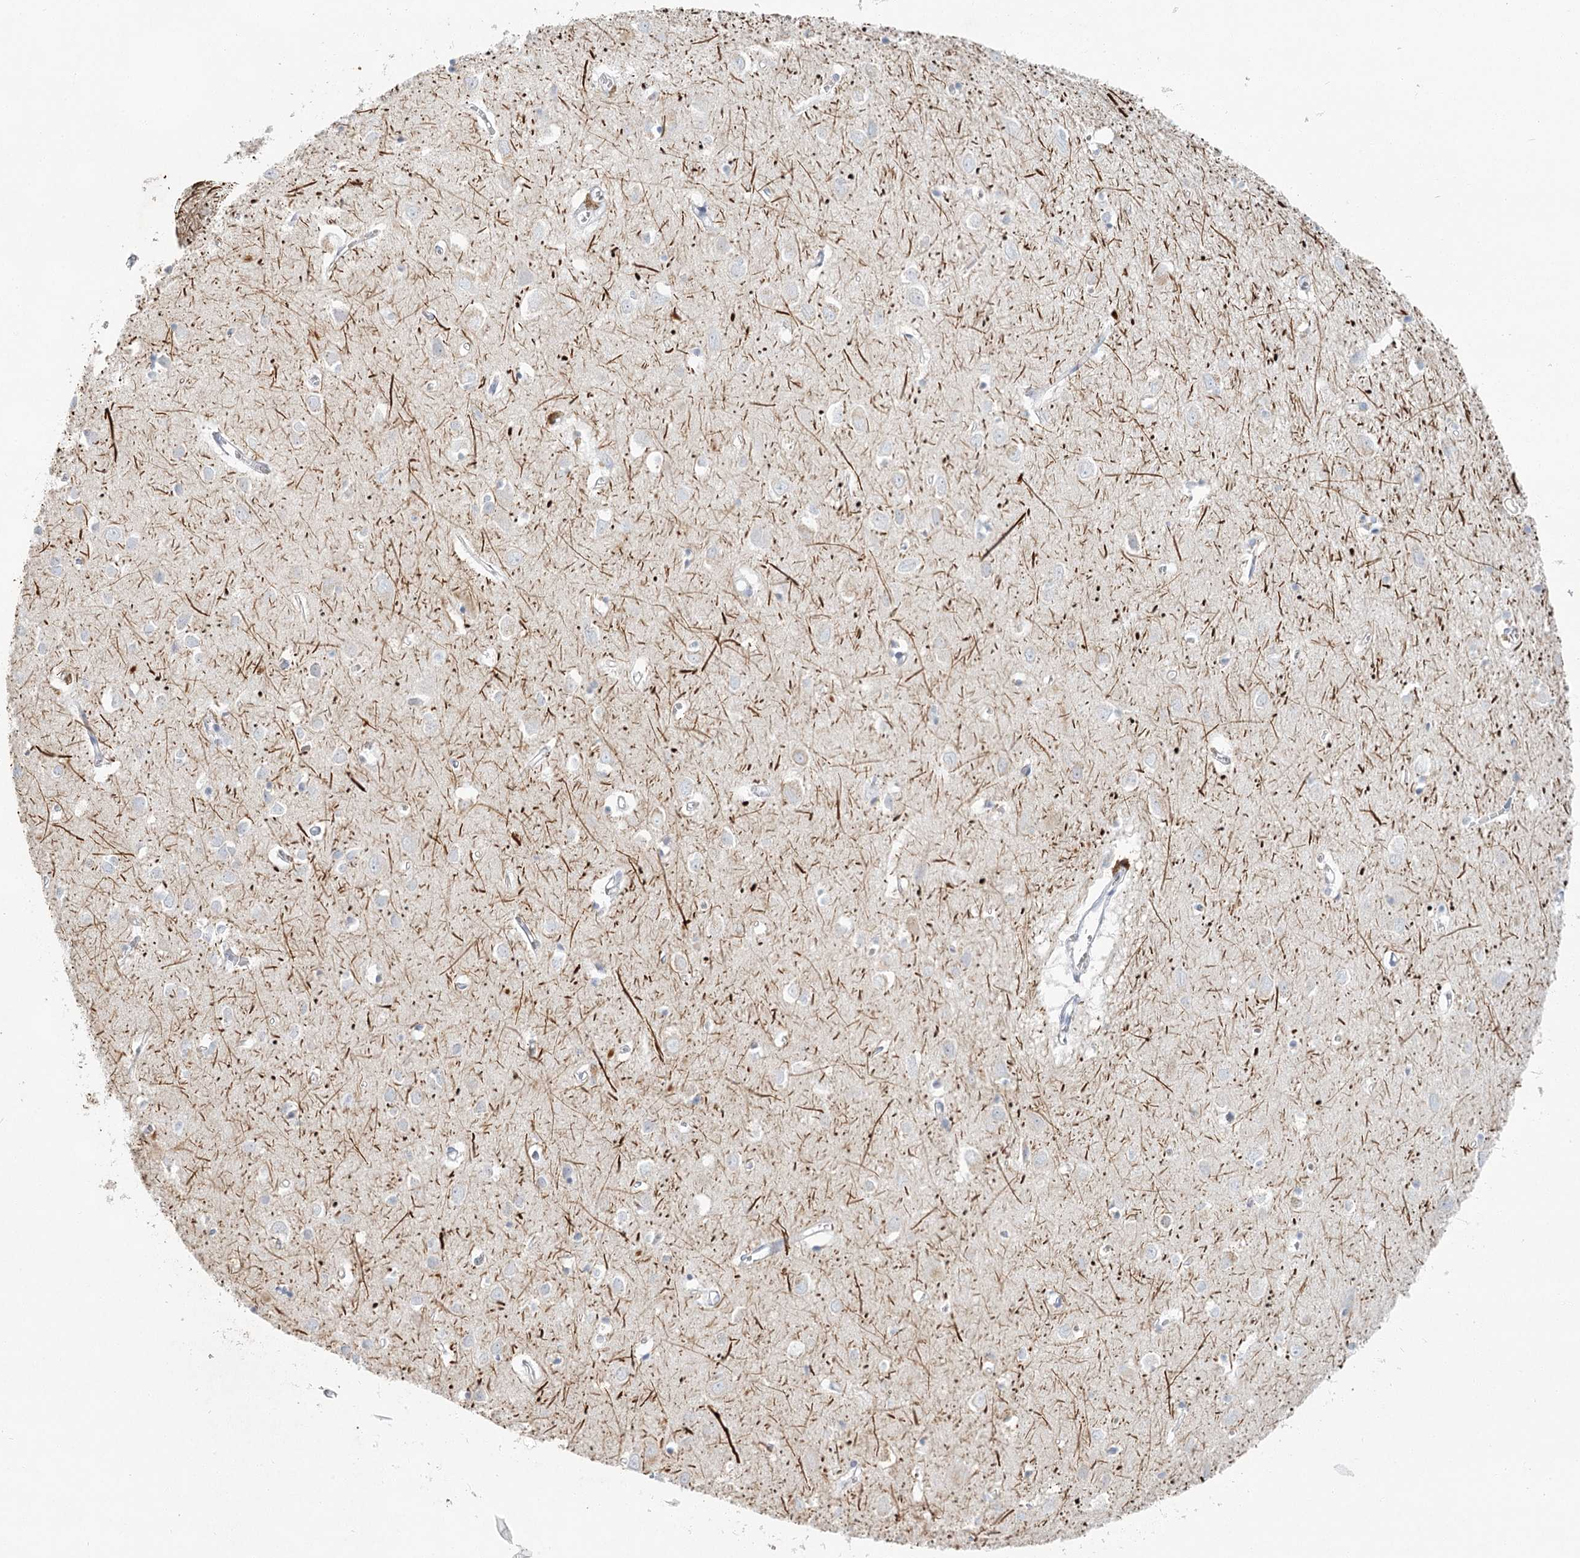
{"staining": {"intensity": "negative", "quantity": "none", "location": "none"}, "tissue": "cerebral cortex", "cell_type": "Endothelial cells", "image_type": "normal", "snomed": [{"axis": "morphology", "description": "Normal tissue, NOS"}, {"axis": "topography", "description": "Cerebral cortex"}], "caption": "This is a photomicrograph of immunohistochemistry (IHC) staining of normal cerebral cortex, which shows no expression in endothelial cells. Brightfield microscopy of immunohistochemistry (IHC) stained with DAB (brown) and hematoxylin (blue), captured at high magnification.", "gene": "LRP2BP", "patient": {"sex": "female", "age": 64}}